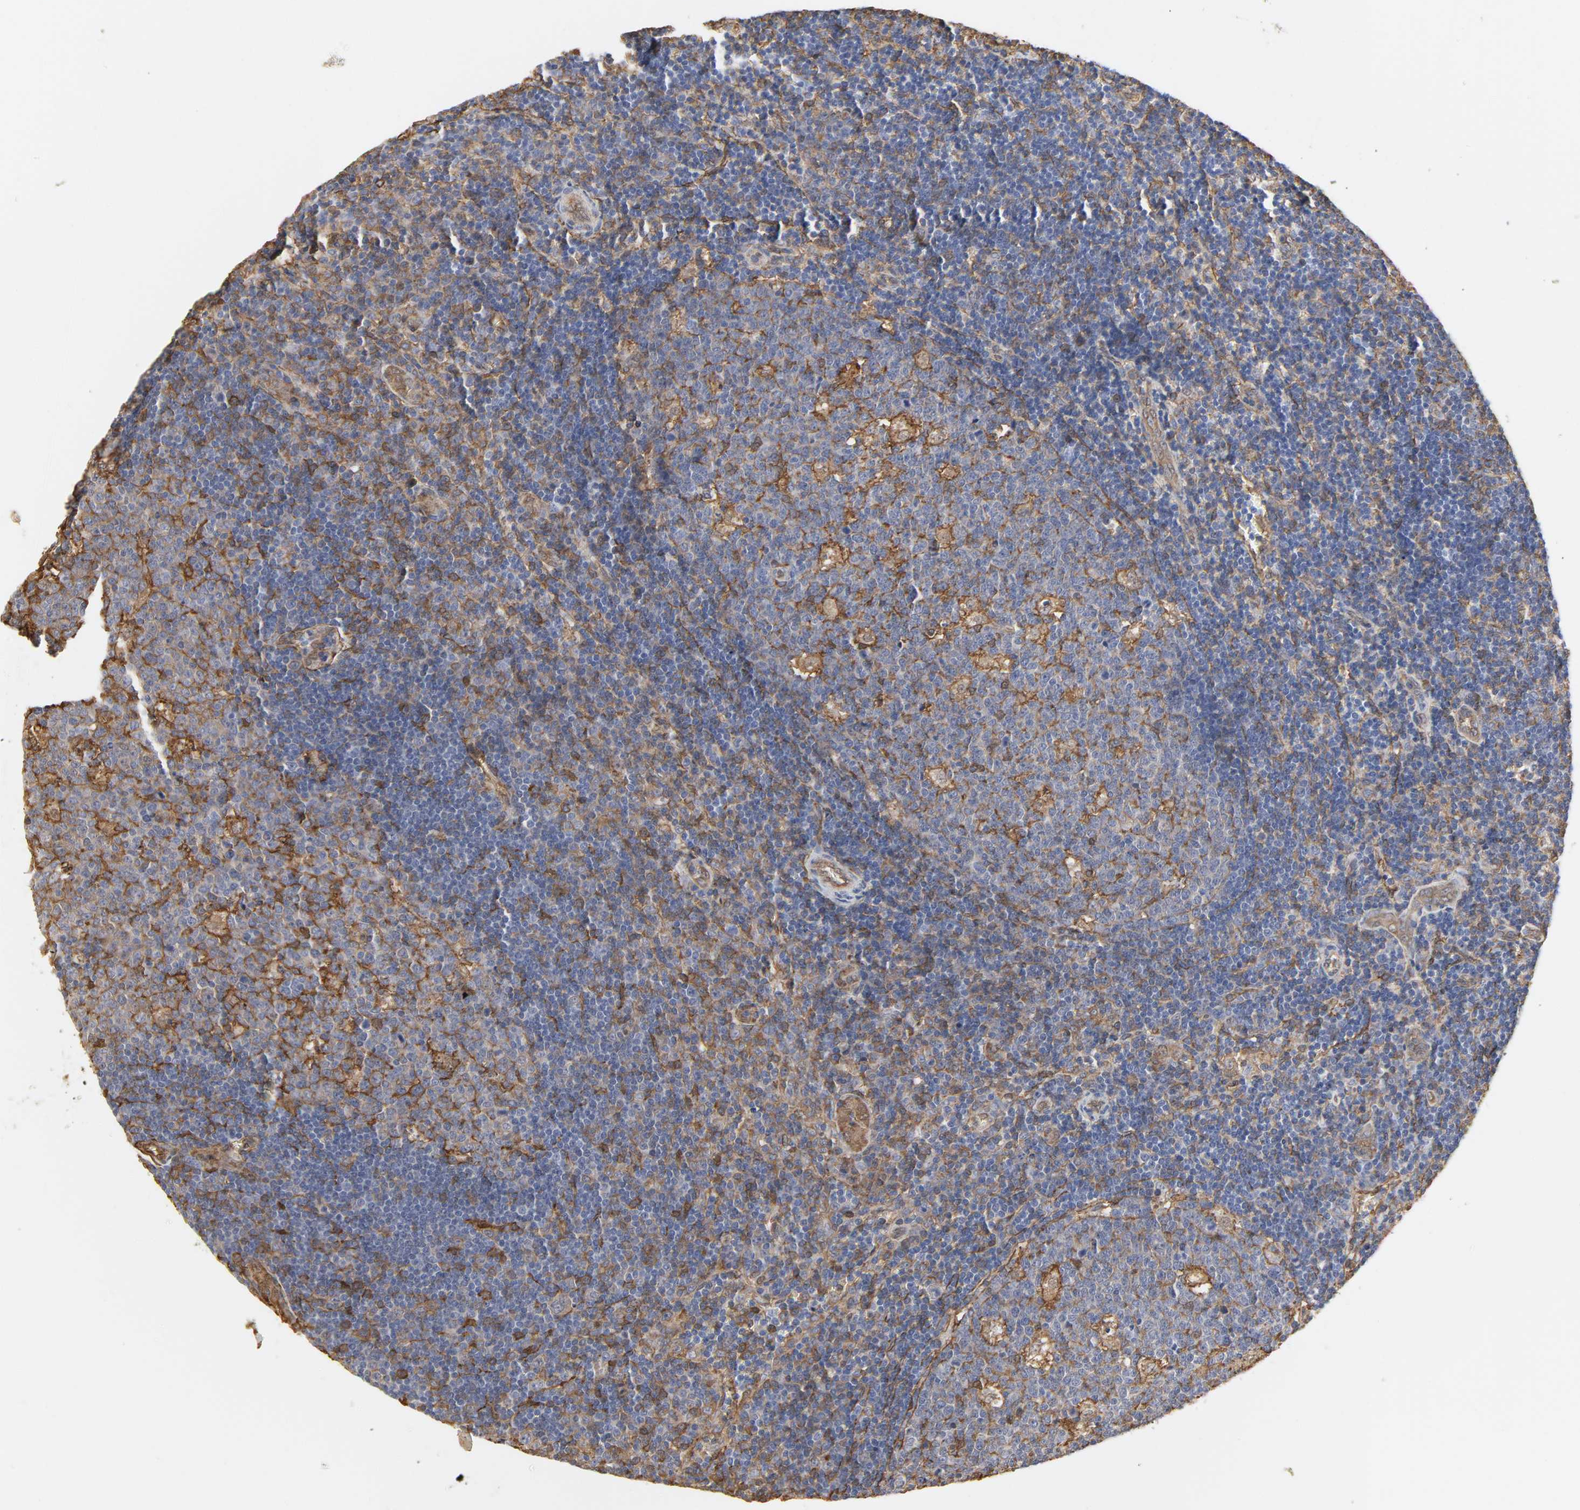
{"staining": {"intensity": "moderate", "quantity": "25%-75%", "location": "cytoplasmic/membranous"}, "tissue": "lymph node", "cell_type": "Germinal center cells", "image_type": "normal", "snomed": [{"axis": "morphology", "description": "Normal tissue, NOS"}, {"axis": "topography", "description": "Lymph node"}, {"axis": "topography", "description": "Salivary gland"}], "caption": "DAB (3,3'-diaminobenzidine) immunohistochemical staining of unremarkable lymph node shows moderate cytoplasmic/membranous protein positivity in approximately 25%-75% of germinal center cells.", "gene": "ANXA2", "patient": {"sex": "male", "age": 8}}